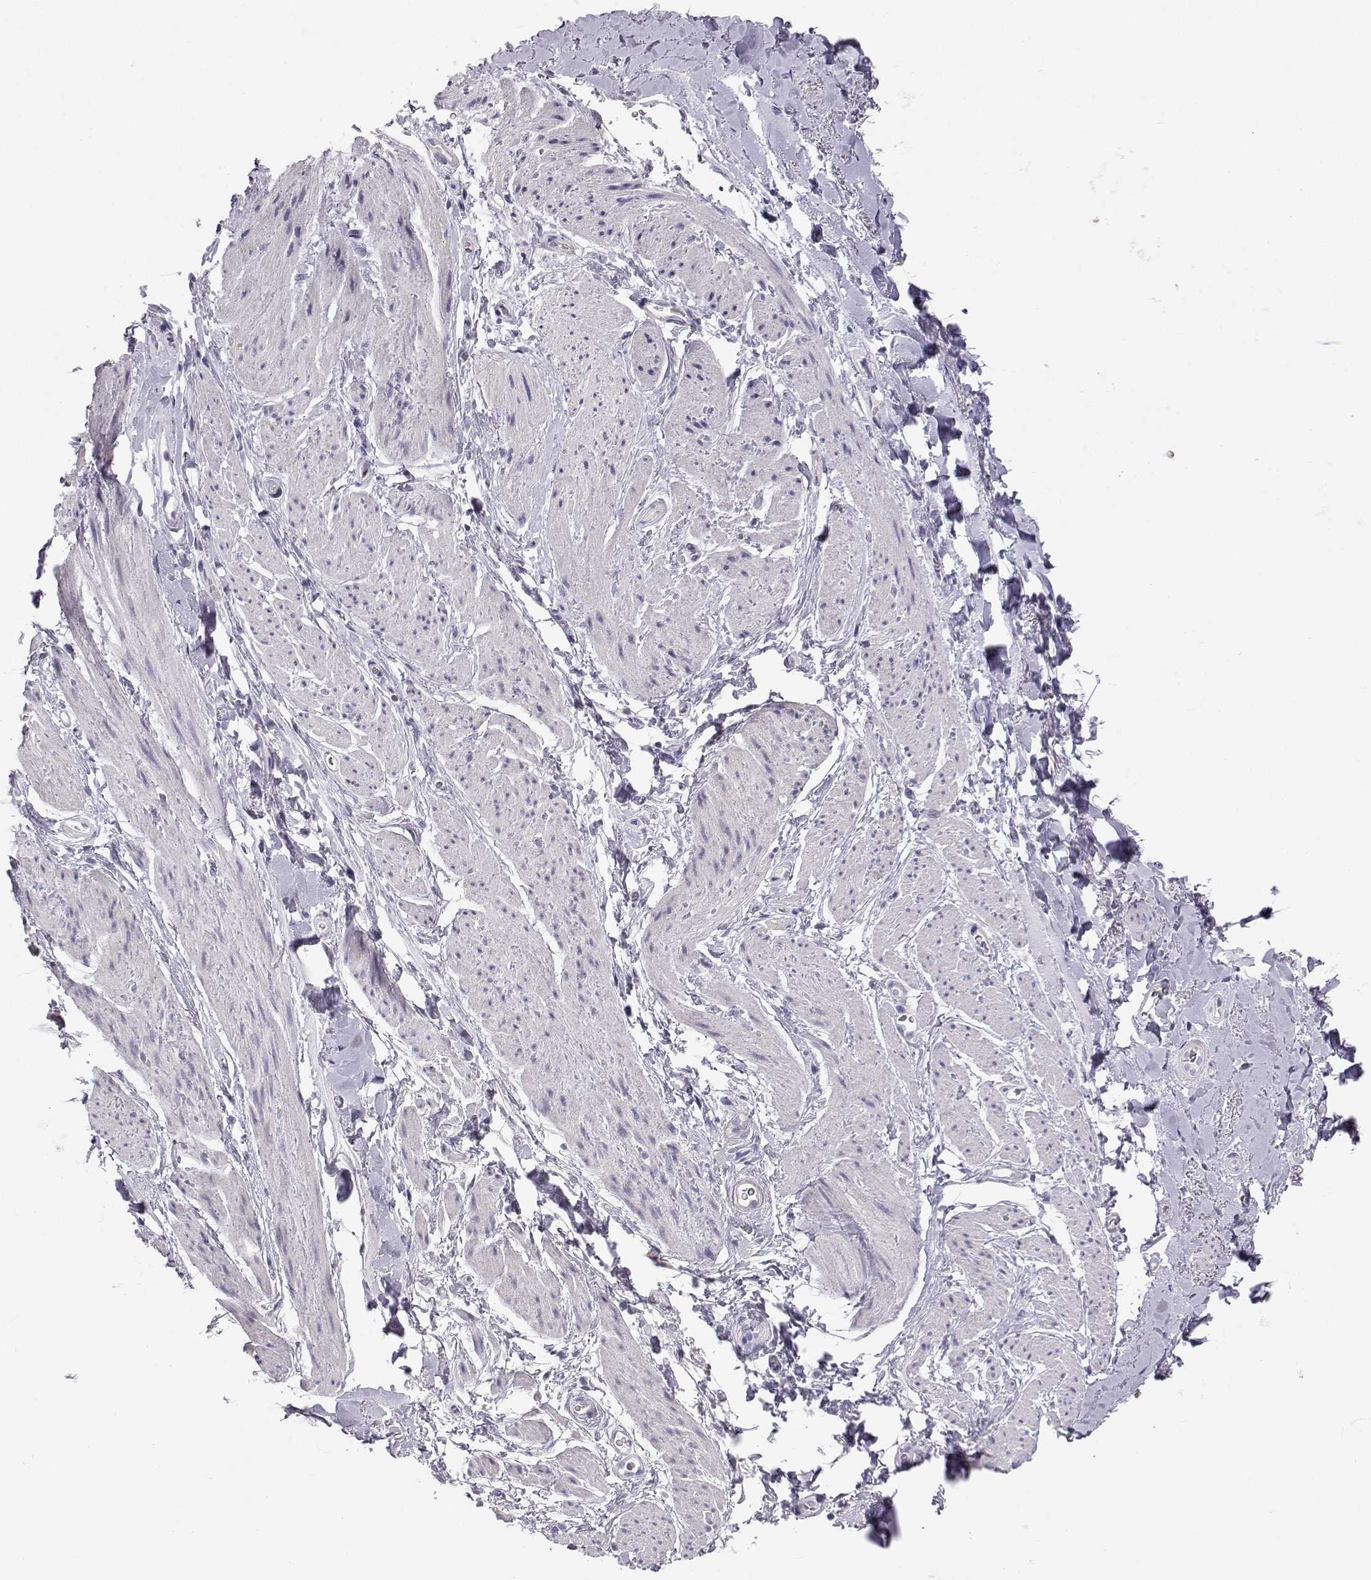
{"staining": {"intensity": "negative", "quantity": "none", "location": "none"}, "tissue": "adipose tissue", "cell_type": "Adipocytes", "image_type": "normal", "snomed": [{"axis": "morphology", "description": "Normal tissue, NOS"}, {"axis": "topography", "description": "Anal"}, {"axis": "topography", "description": "Peripheral nerve tissue"}], "caption": "Adipocytes show no significant positivity in benign adipose tissue. The staining was performed using DAB to visualize the protein expression in brown, while the nuclei were stained in blue with hematoxylin (Magnification: 20x).", "gene": "KCNMB4", "patient": {"sex": "male", "age": 53}}